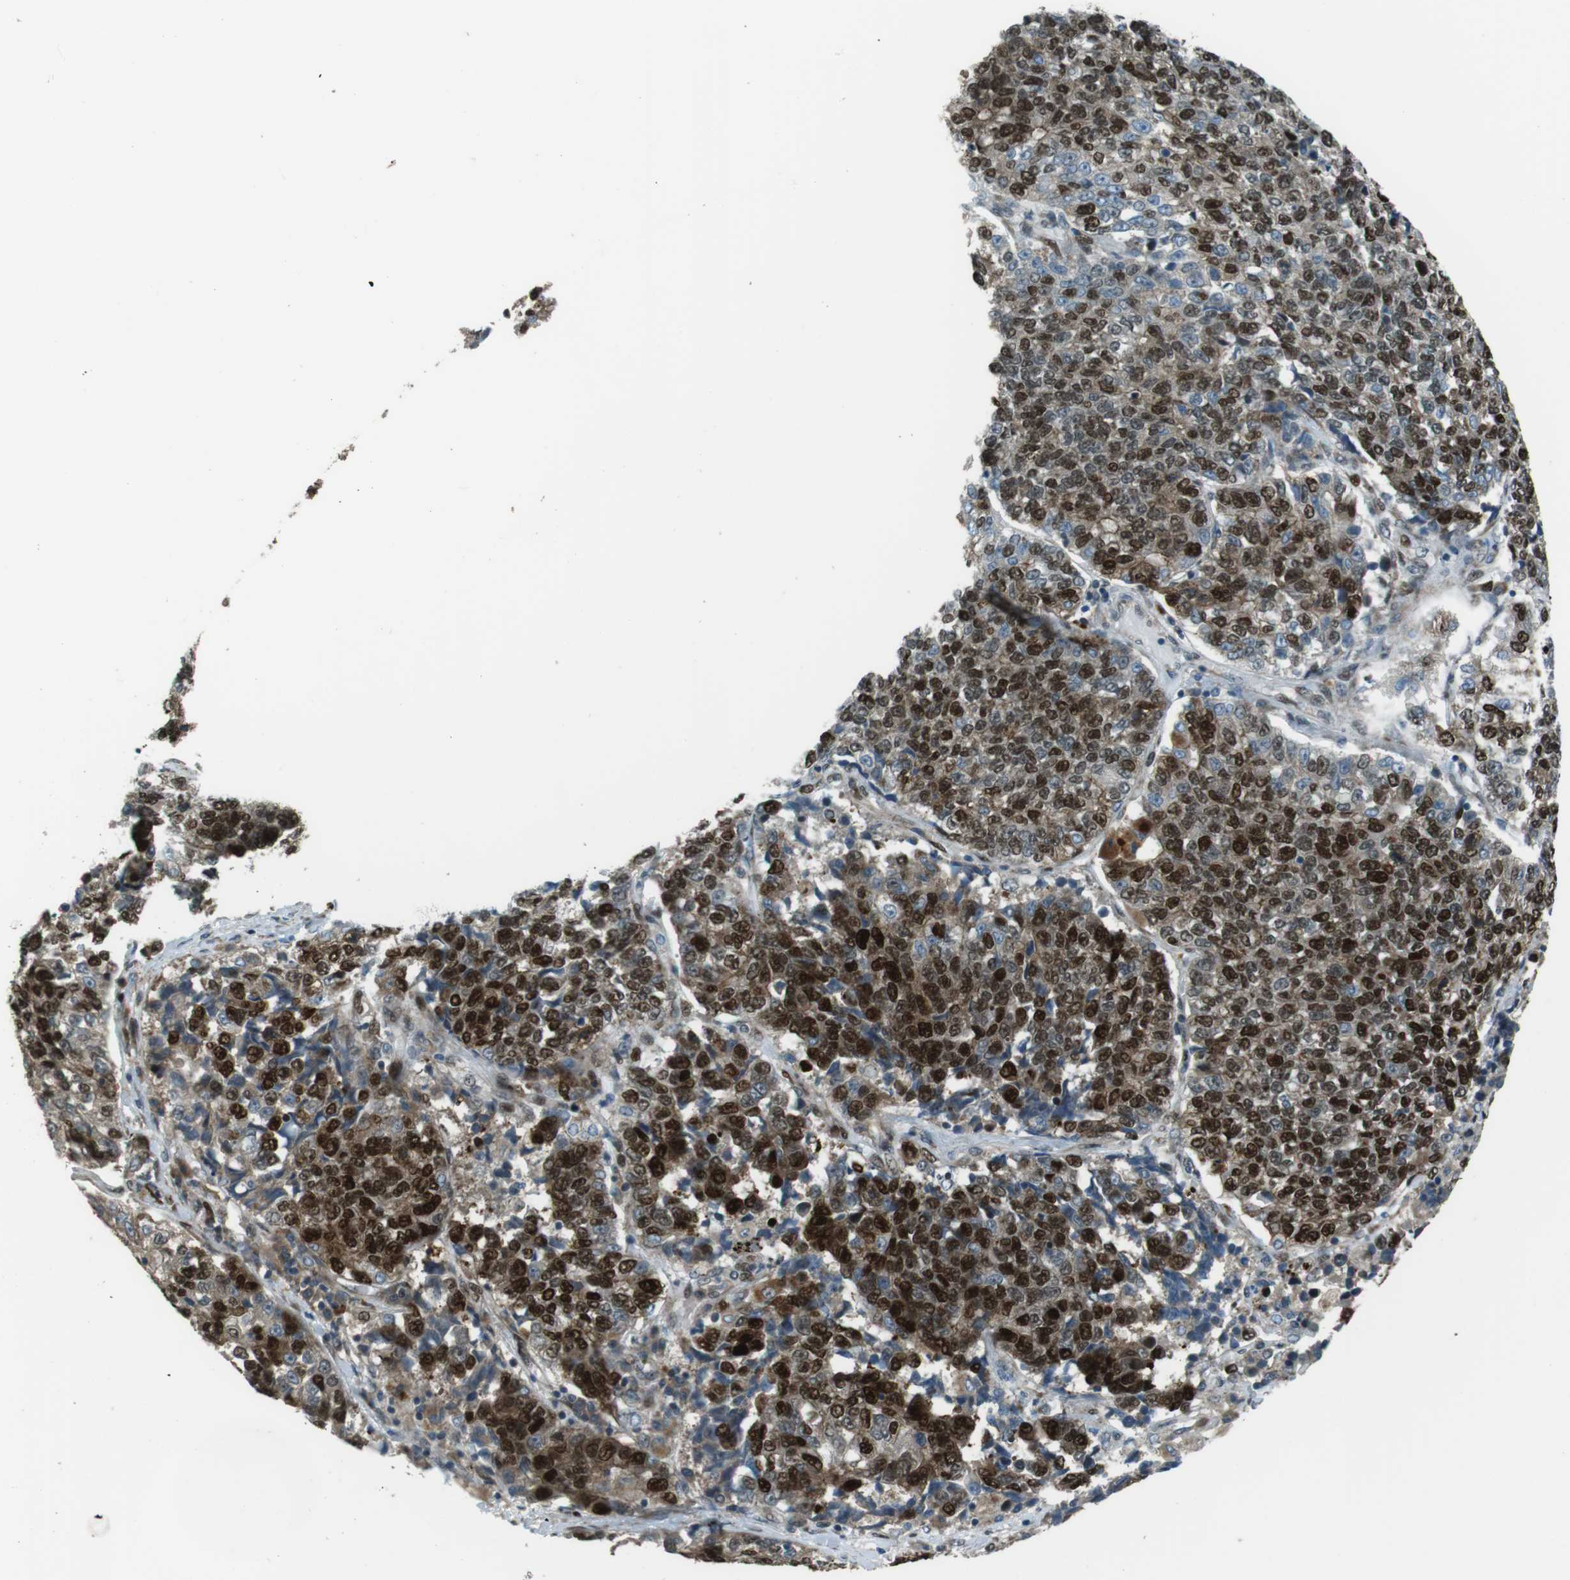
{"staining": {"intensity": "strong", "quantity": ">75%", "location": "nuclear"}, "tissue": "lung cancer", "cell_type": "Tumor cells", "image_type": "cancer", "snomed": [{"axis": "morphology", "description": "Adenocarcinoma, NOS"}, {"axis": "topography", "description": "Lung"}], "caption": "Lung cancer stained with a brown dye exhibits strong nuclear positive positivity in approximately >75% of tumor cells.", "gene": "ZNF330", "patient": {"sex": "male", "age": 49}}